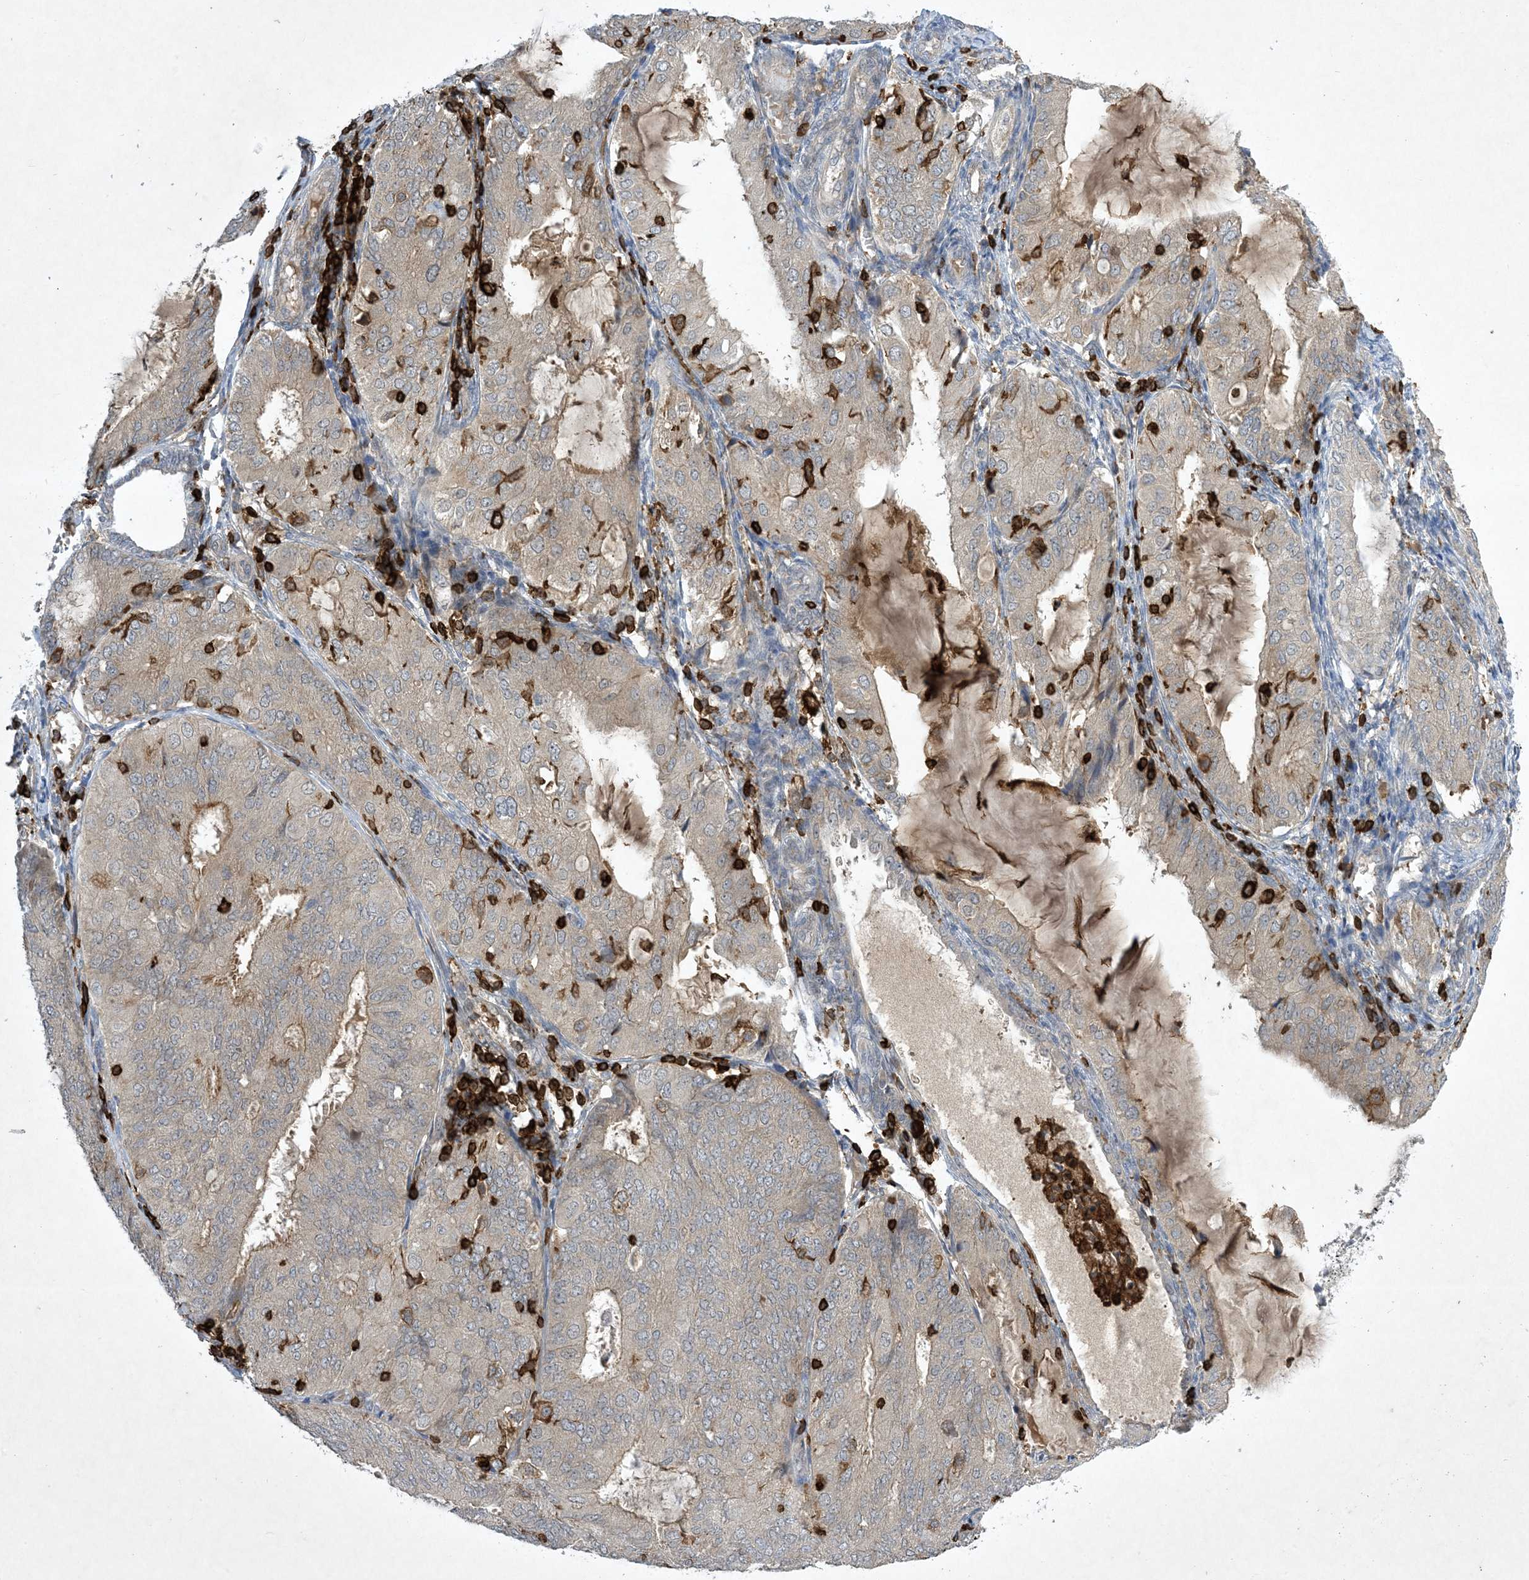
{"staining": {"intensity": "weak", "quantity": "<25%", "location": "cytoplasmic/membranous"}, "tissue": "endometrial cancer", "cell_type": "Tumor cells", "image_type": "cancer", "snomed": [{"axis": "morphology", "description": "Adenocarcinoma, NOS"}, {"axis": "topography", "description": "Endometrium"}], "caption": "IHC of human adenocarcinoma (endometrial) reveals no positivity in tumor cells.", "gene": "AK9", "patient": {"sex": "female", "age": 81}}